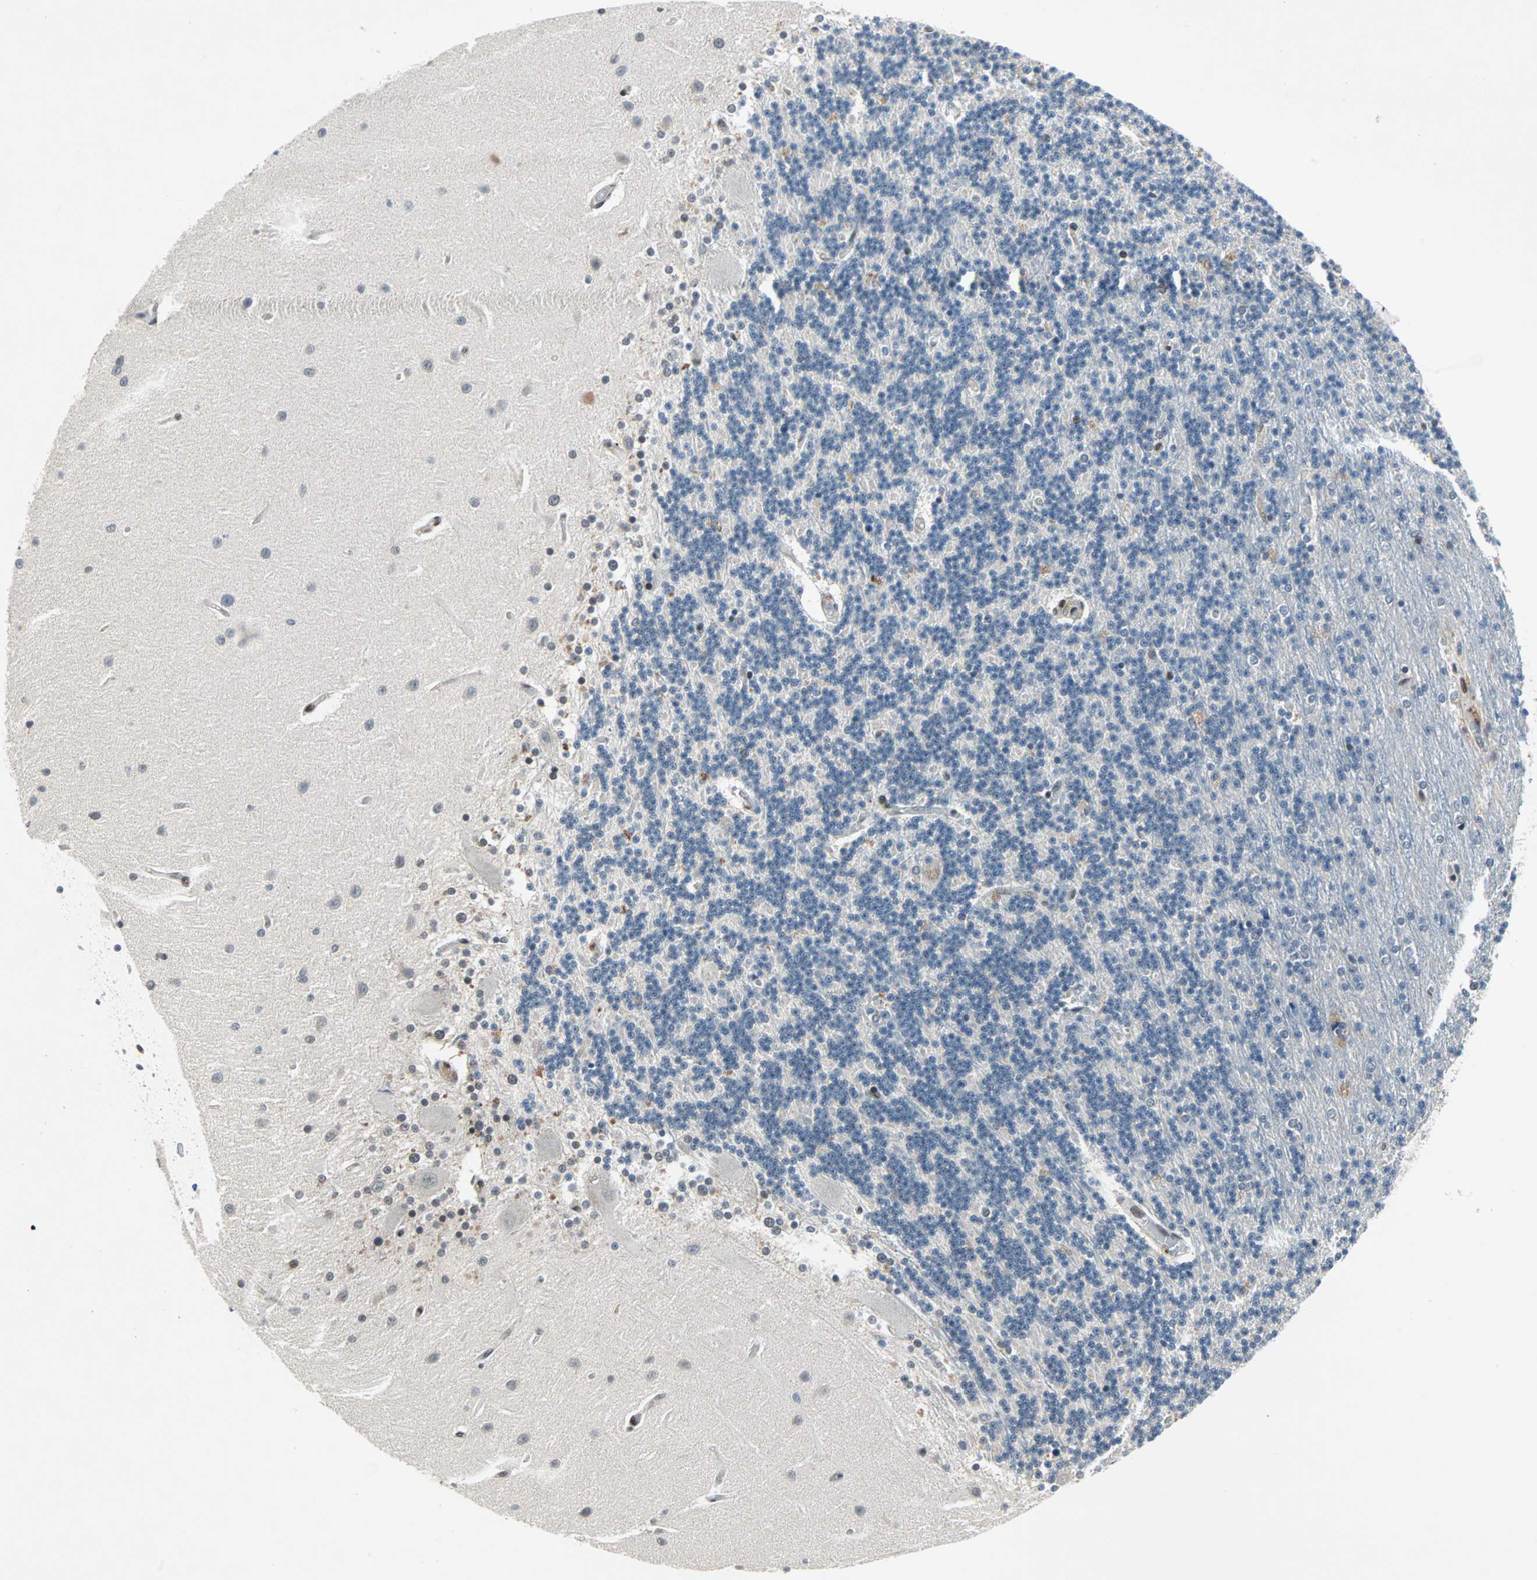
{"staining": {"intensity": "weak", "quantity": "25%-75%", "location": "cytoplasmic/membranous"}, "tissue": "cerebellum", "cell_type": "Cells in granular layer", "image_type": "normal", "snomed": [{"axis": "morphology", "description": "Normal tissue, NOS"}, {"axis": "topography", "description": "Cerebellum"}], "caption": "Immunohistochemical staining of benign cerebellum demonstrates low levels of weak cytoplasmic/membranous positivity in approximately 25%-75% of cells in granular layer. The protein of interest is shown in brown color, while the nuclei are stained blue.", "gene": "WWTR1", "patient": {"sex": "female", "age": 54}}